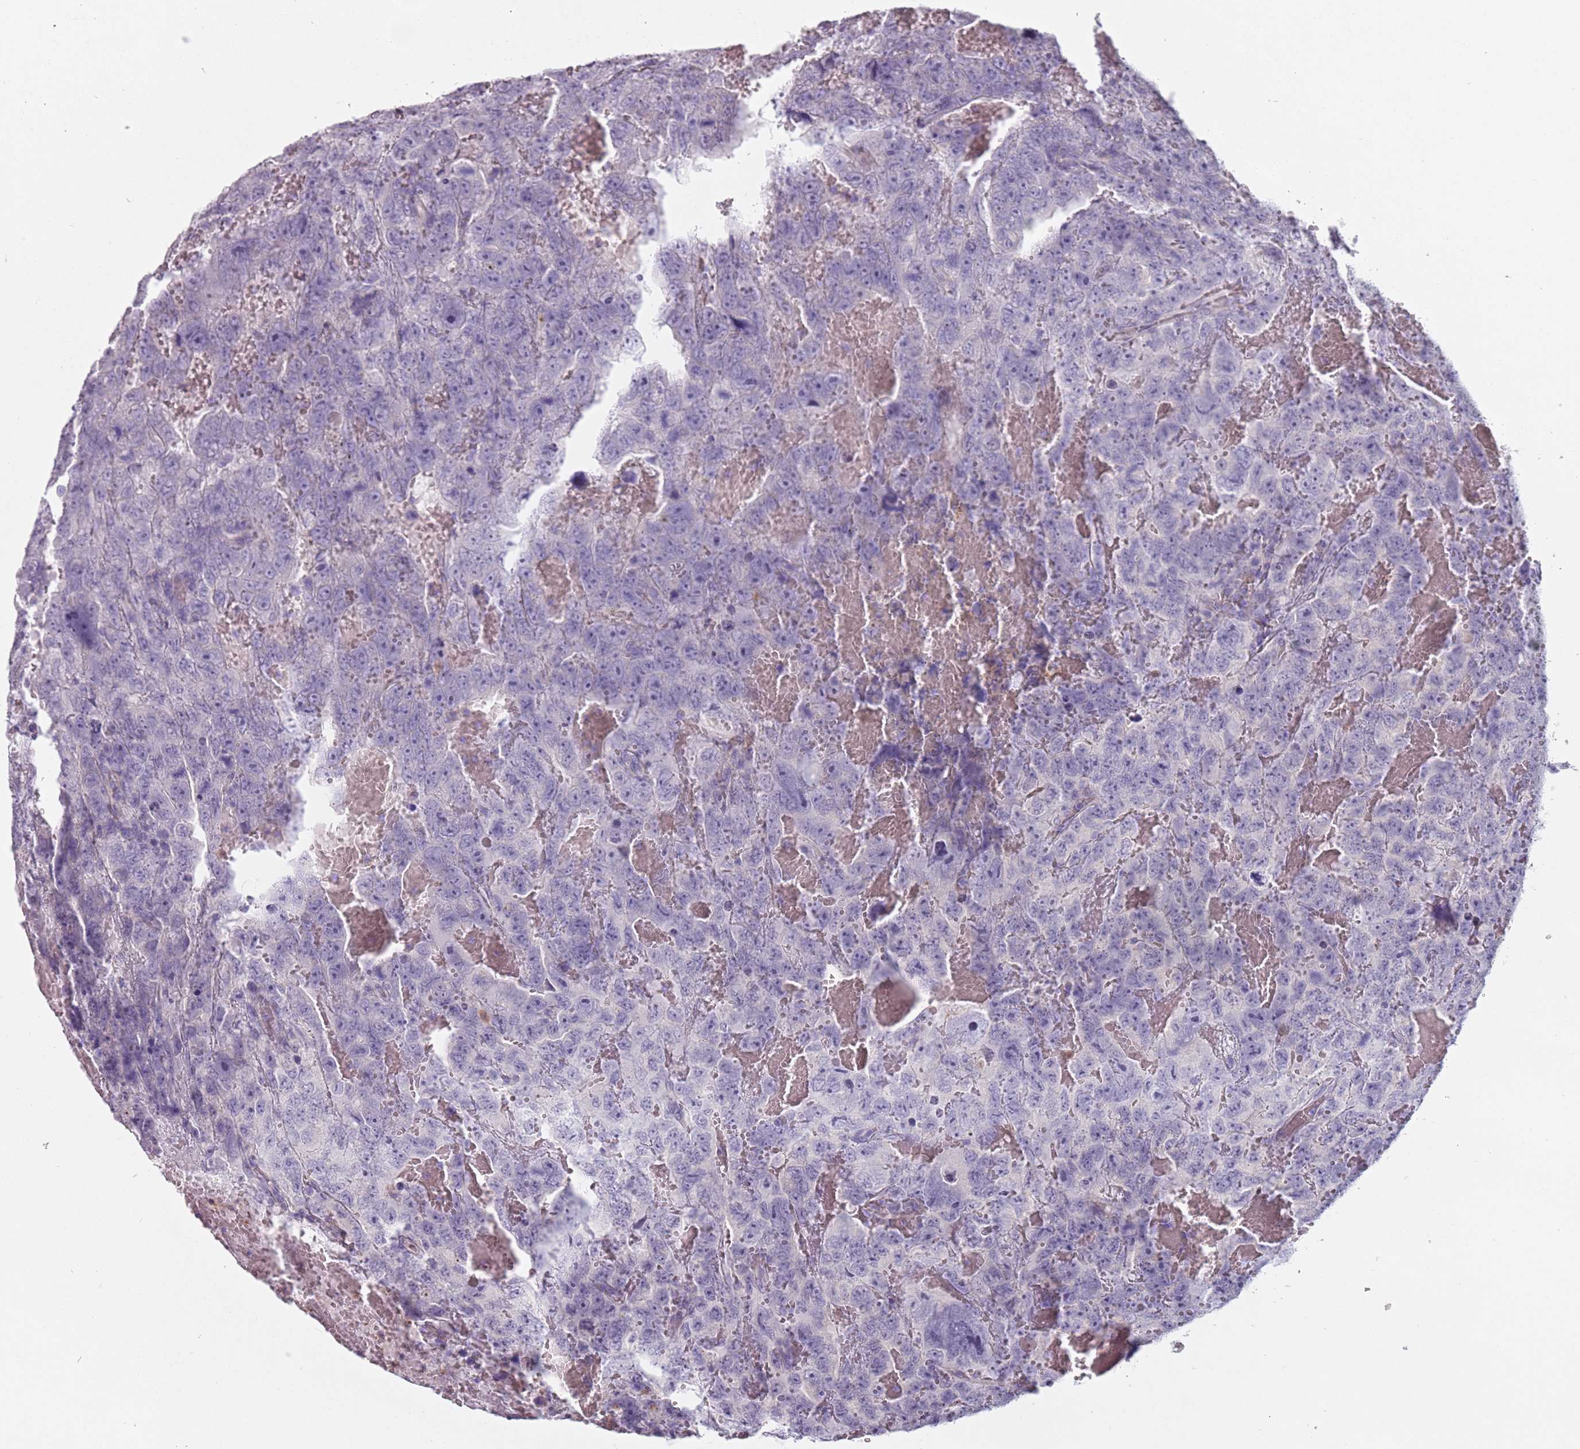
{"staining": {"intensity": "negative", "quantity": "none", "location": "none"}, "tissue": "testis cancer", "cell_type": "Tumor cells", "image_type": "cancer", "snomed": [{"axis": "morphology", "description": "Carcinoma, Embryonal, NOS"}, {"axis": "topography", "description": "Testis"}], "caption": "Immunohistochemistry of testis embryonal carcinoma exhibits no expression in tumor cells.", "gene": "ZNF584", "patient": {"sex": "male", "age": 45}}